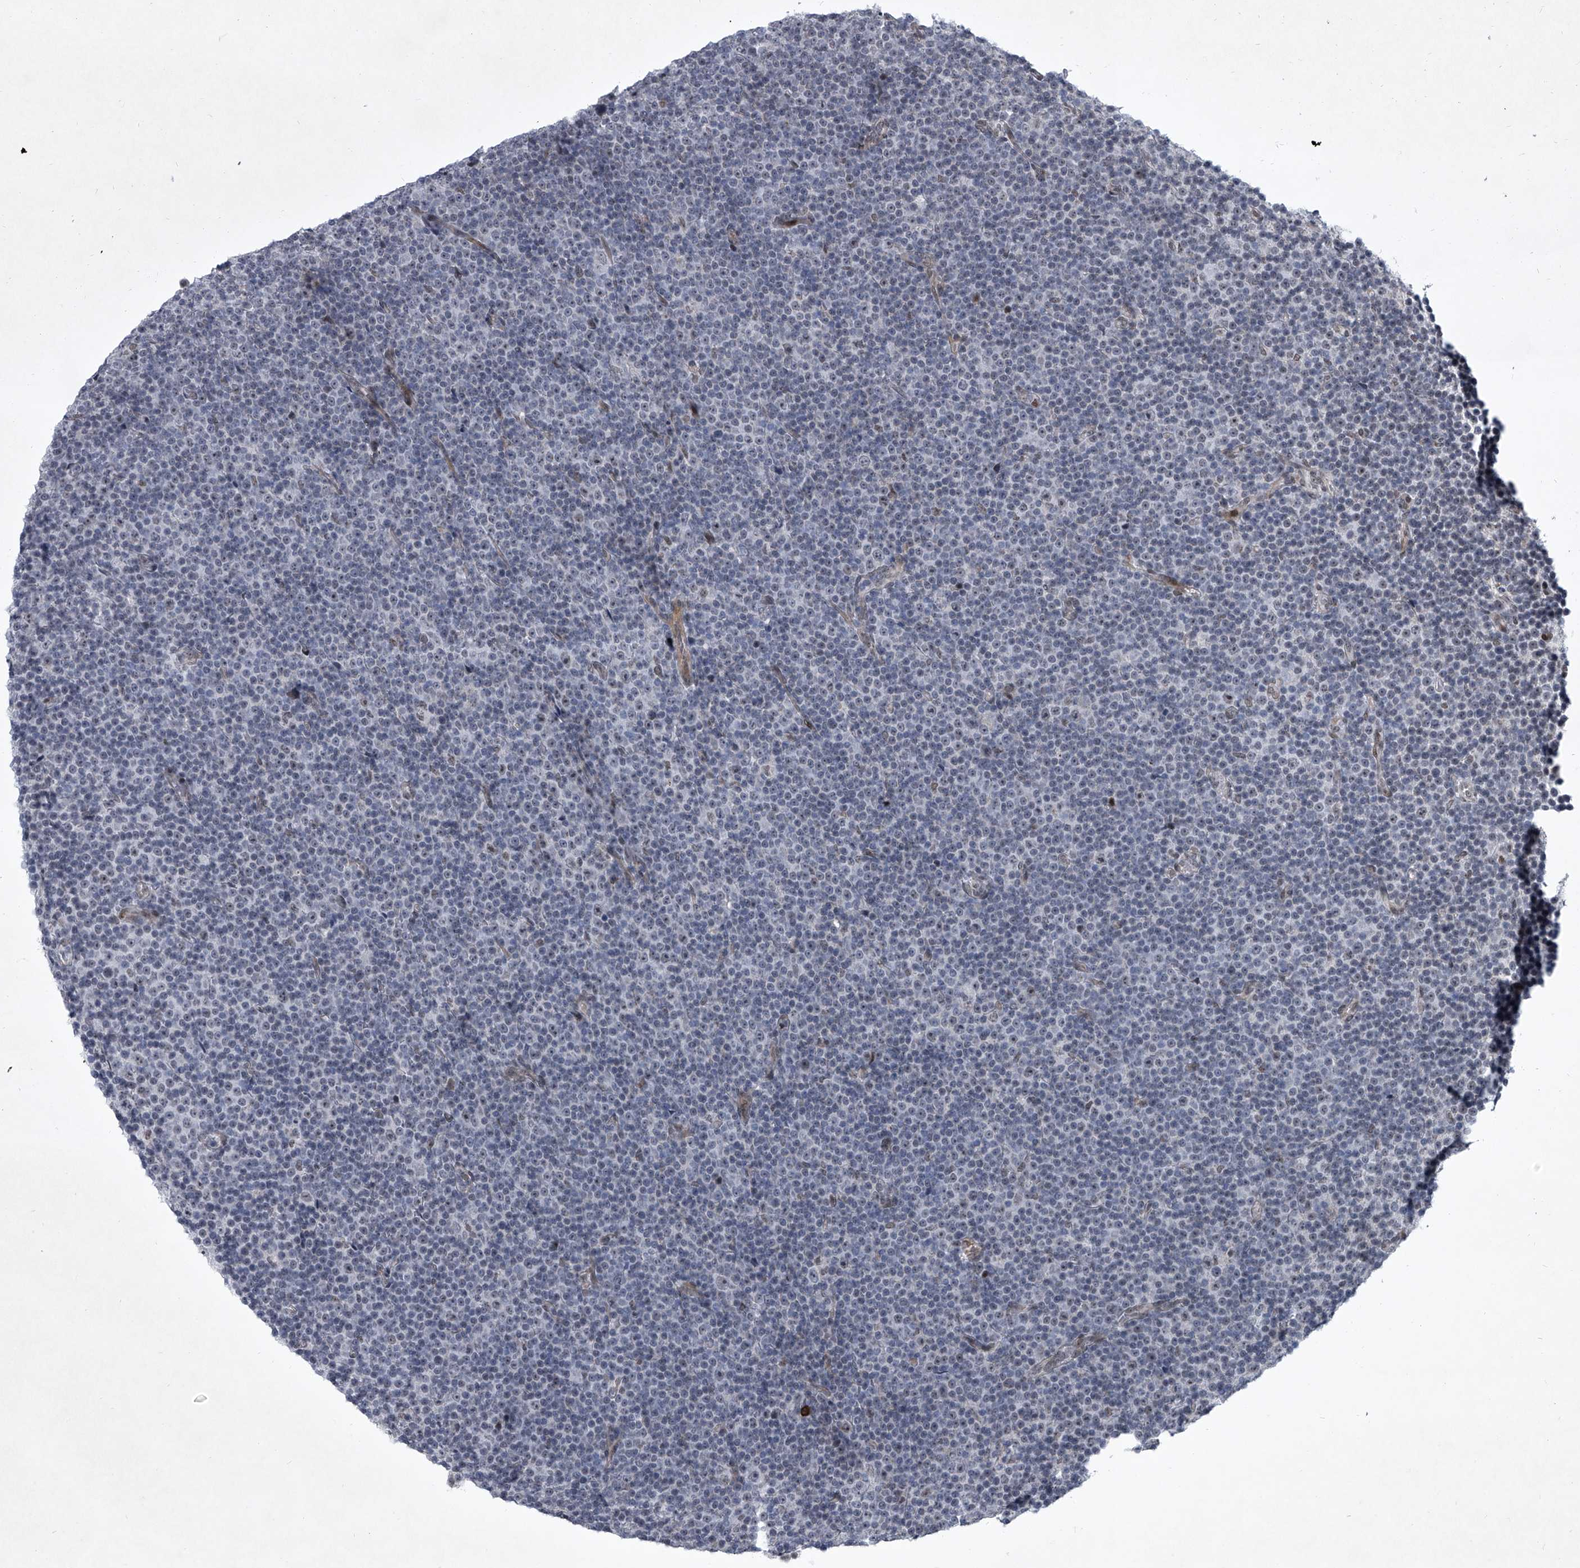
{"staining": {"intensity": "negative", "quantity": "none", "location": "none"}, "tissue": "lymphoma", "cell_type": "Tumor cells", "image_type": "cancer", "snomed": [{"axis": "morphology", "description": "Malignant lymphoma, non-Hodgkin's type, Low grade"}, {"axis": "topography", "description": "Lymph node"}], "caption": "A photomicrograph of lymphoma stained for a protein reveals no brown staining in tumor cells. (DAB IHC with hematoxylin counter stain).", "gene": "MLLT1", "patient": {"sex": "female", "age": 67}}